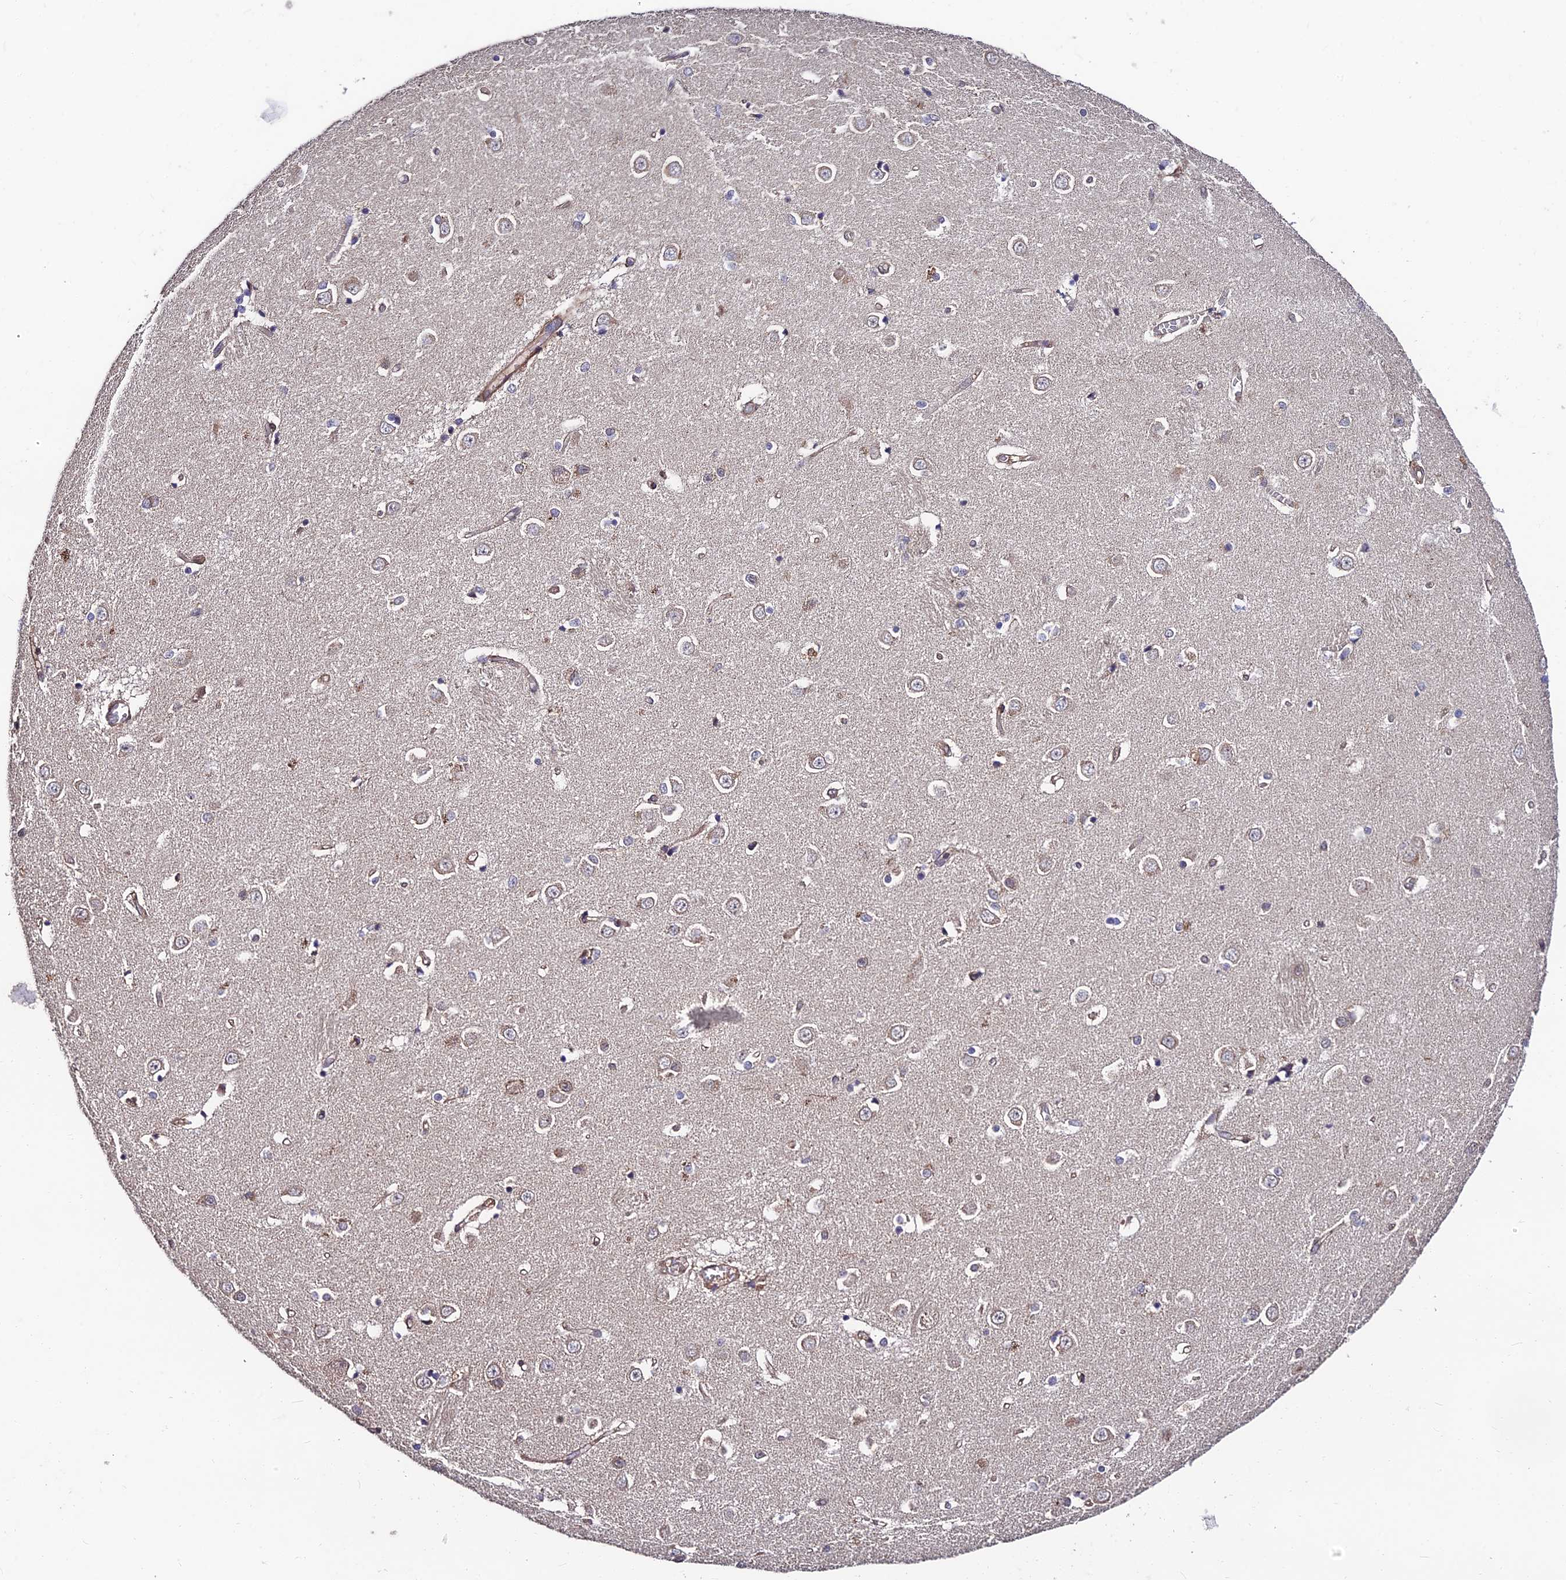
{"staining": {"intensity": "moderate", "quantity": "<25%", "location": "cytoplasmic/membranous"}, "tissue": "caudate", "cell_type": "Glial cells", "image_type": "normal", "snomed": [{"axis": "morphology", "description": "Normal tissue, NOS"}, {"axis": "topography", "description": "Lateral ventricle wall"}], "caption": "Protein staining of normal caudate reveals moderate cytoplasmic/membranous staining in about <25% of glial cells.", "gene": "MKKS", "patient": {"sex": "male", "age": 37}}